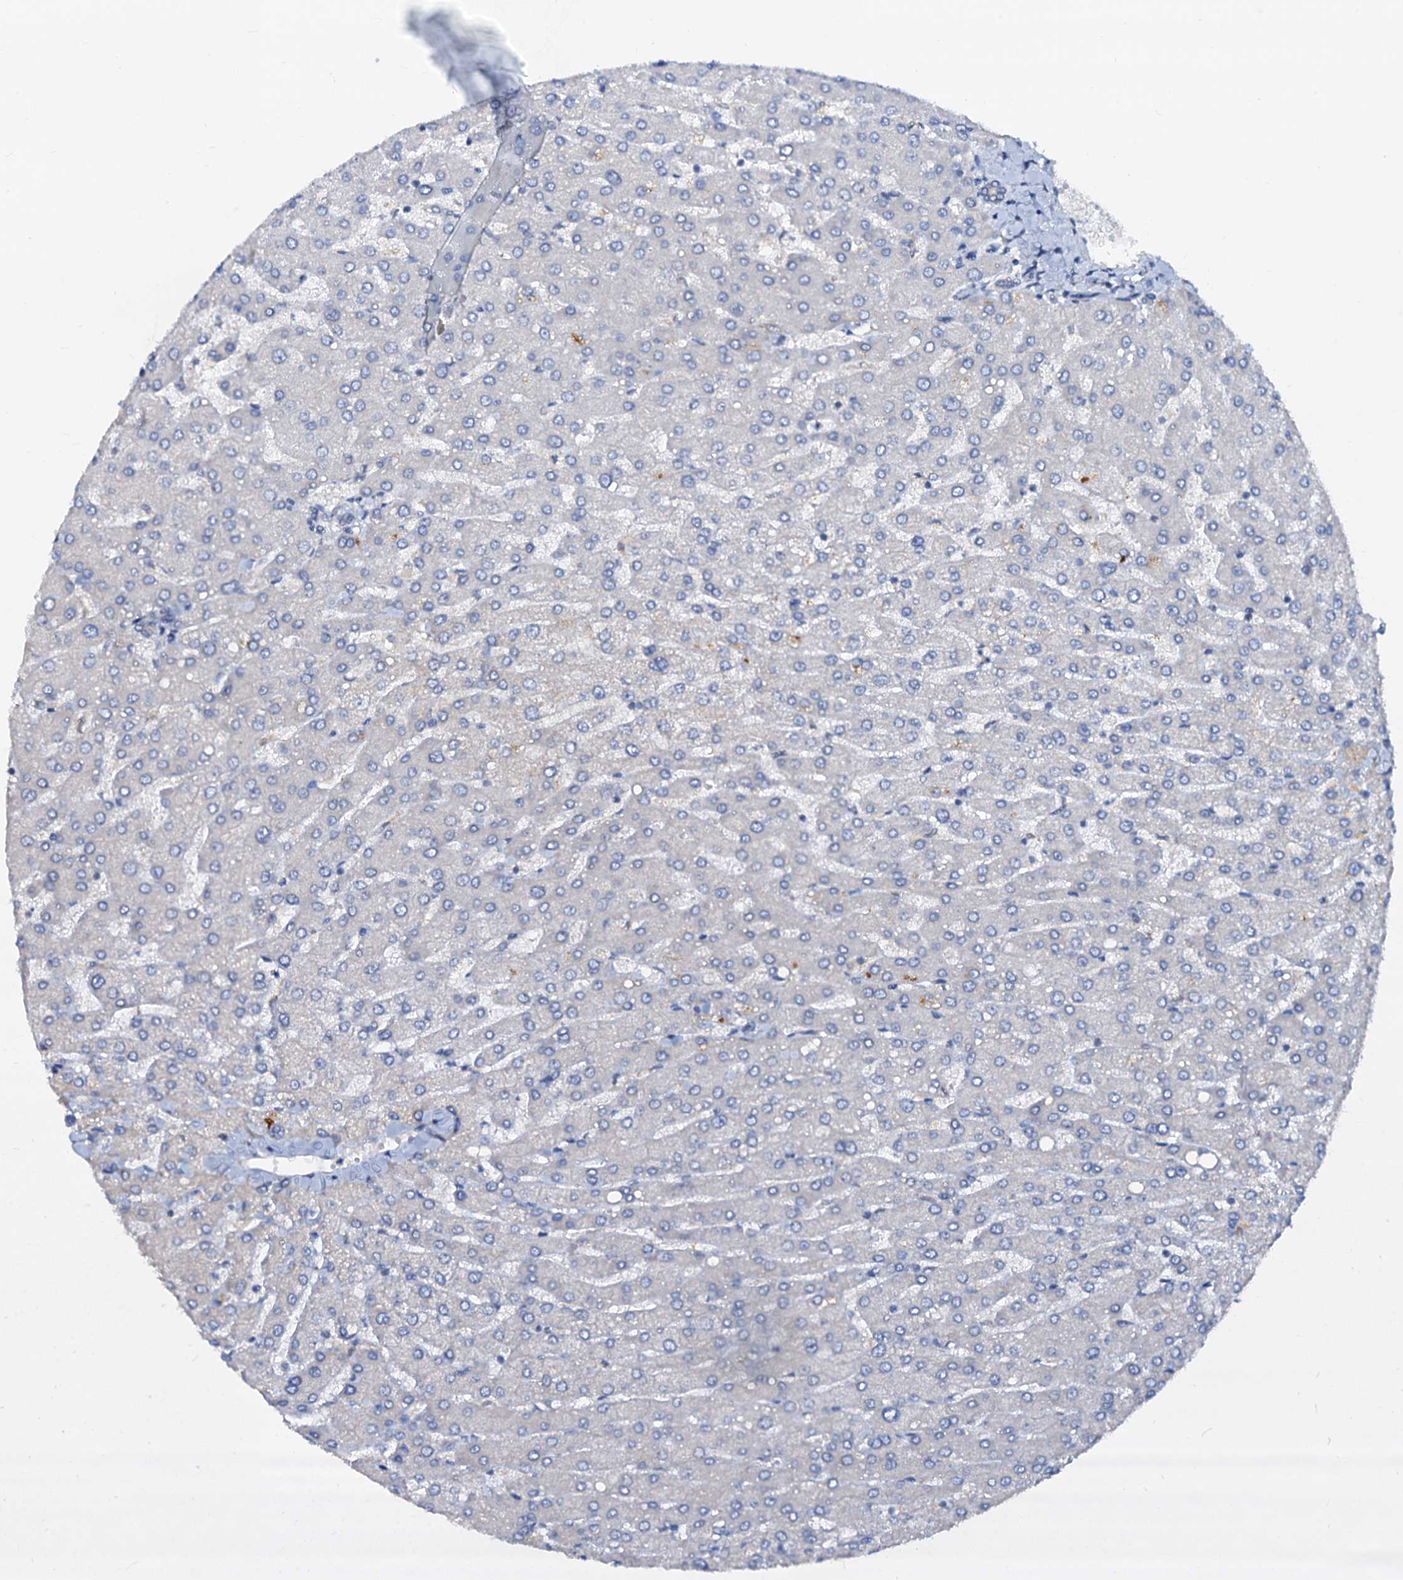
{"staining": {"intensity": "negative", "quantity": "none", "location": "none"}, "tissue": "liver", "cell_type": "Cholangiocytes", "image_type": "normal", "snomed": [{"axis": "morphology", "description": "Normal tissue, NOS"}, {"axis": "topography", "description": "Liver"}], "caption": "Immunohistochemistry histopathology image of unremarkable human liver stained for a protein (brown), which shows no staining in cholangiocytes.", "gene": "PTGES3", "patient": {"sex": "male", "age": 55}}